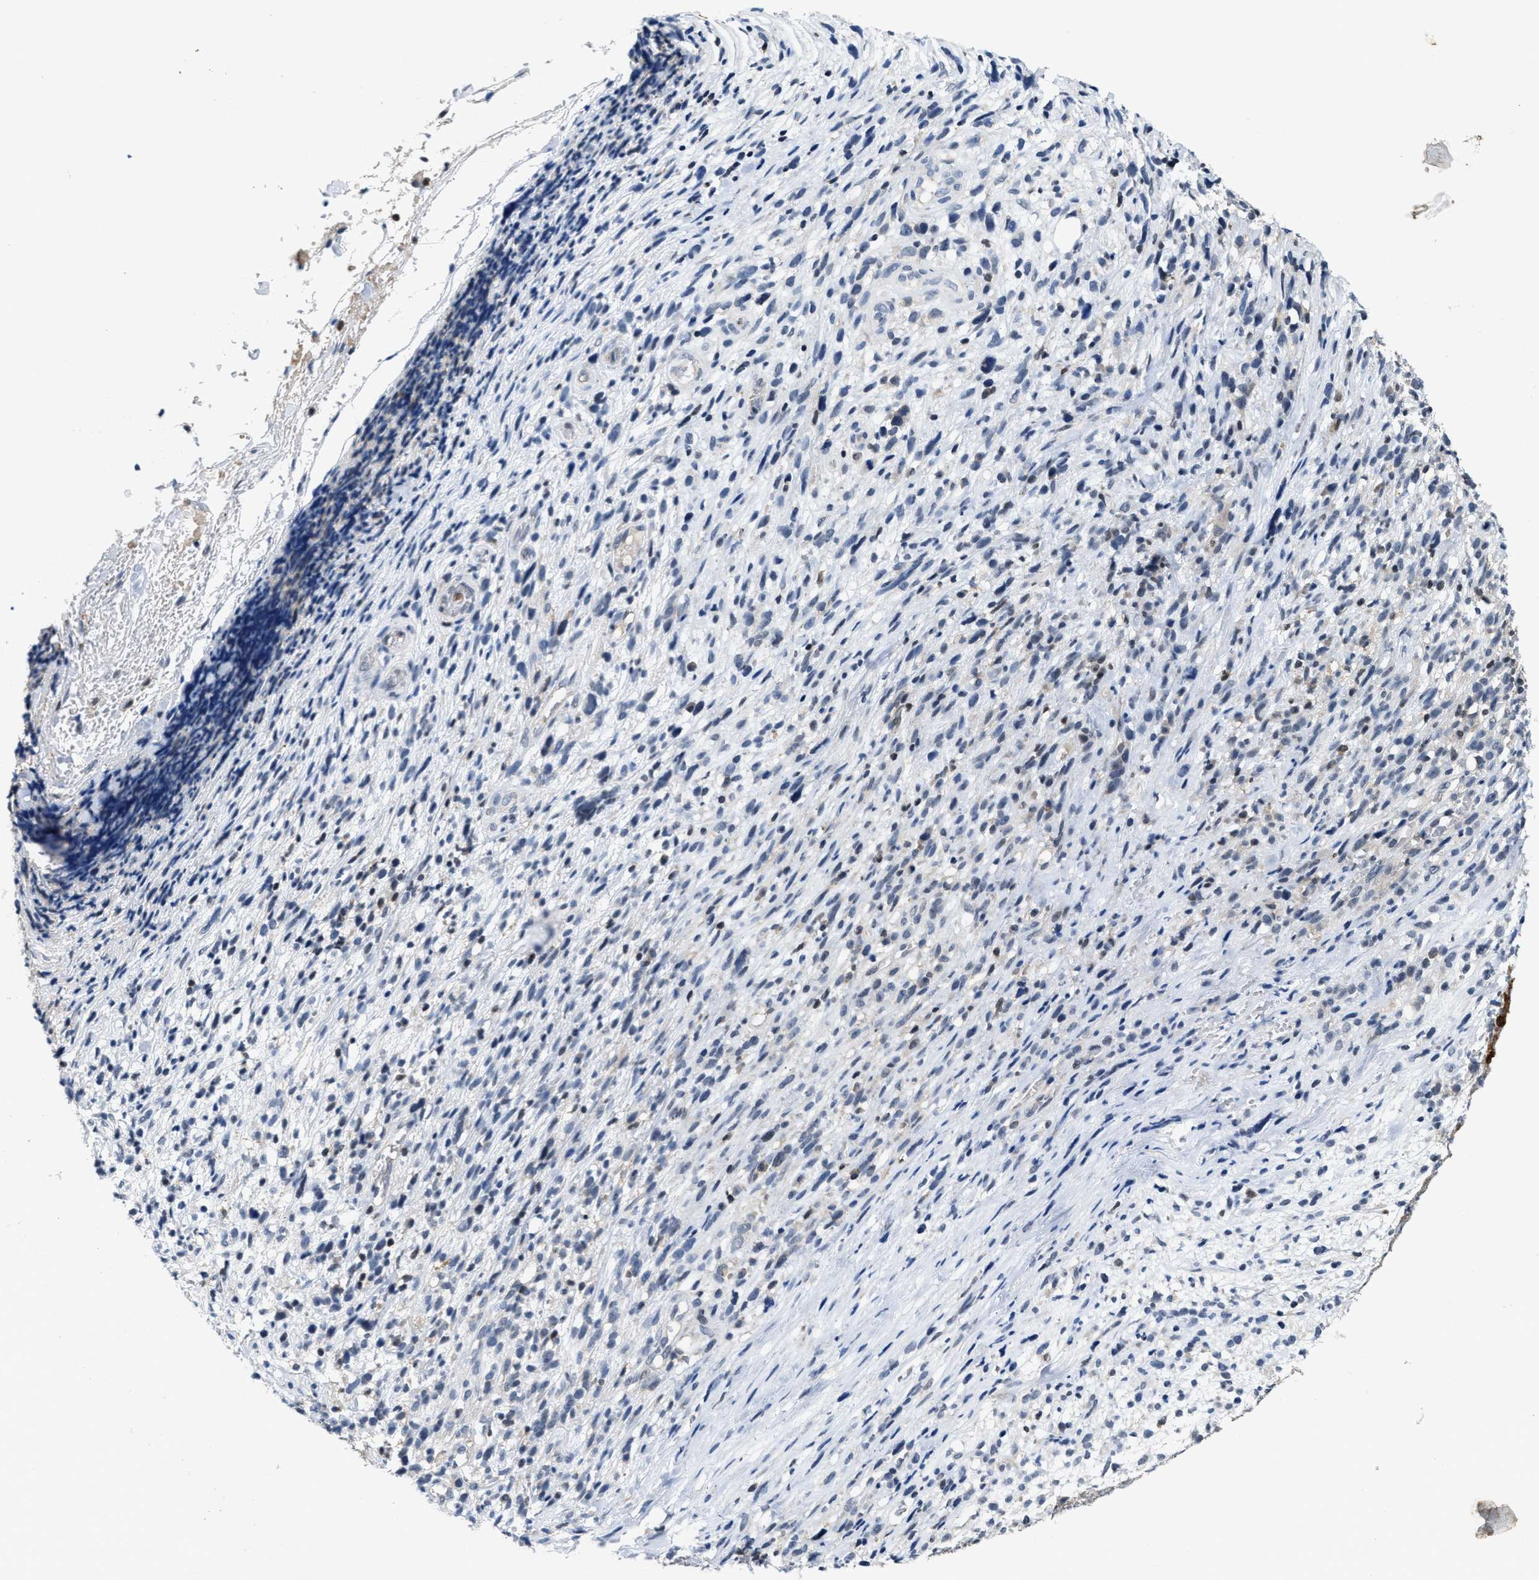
{"staining": {"intensity": "negative", "quantity": "none", "location": "none"}, "tissue": "melanoma", "cell_type": "Tumor cells", "image_type": "cancer", "snomed": [{"axis": "morphology", "description": "Malignant melanoma, NOS"}, {"axis": "topography", "description": "Skin"}], "caption": "An immunohistochemistry (IHC) image of melanoma is shown. There is no staining in tumor cells of melanoma. (DAB IHC, high magnification).", "gene": "FGD3", "patient": {"sex": "female", "age": 55}}